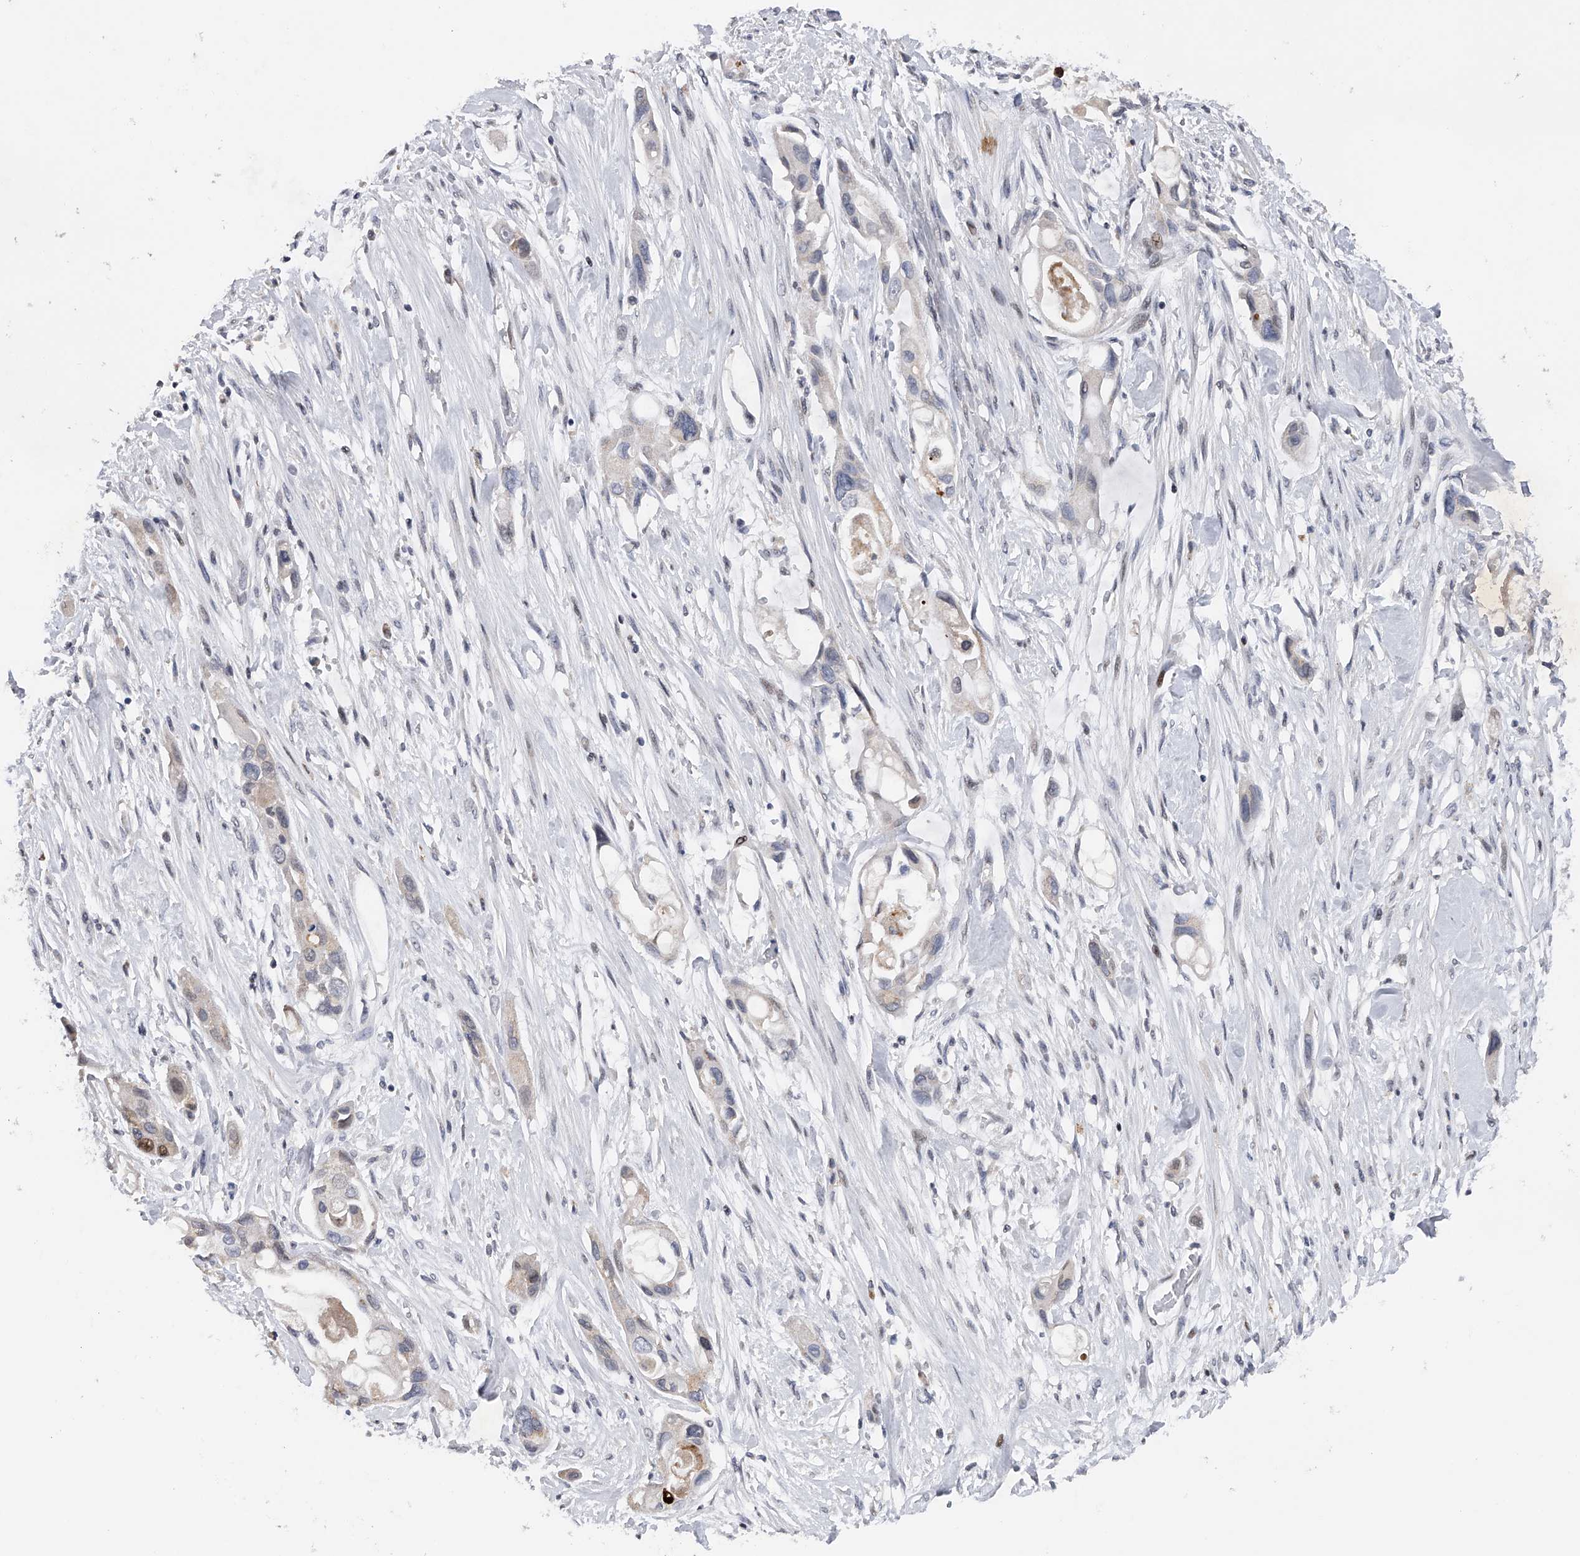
{"staining": {"intensity": "negative", "quantity": "none", "location": "none"}, "tissue": "pancreatic cancer", "cell_type": "Tumor cells", "image_type": "cancer", "snomed": [{"axis": "morphology", "description": "Adenocarcinoma, NOS"}, {"axis": "topography", "description": "Pancreas"}], "caption": "IHC of pancreatic cancer displays no staining in tumor cells. Nuclei are stained in blue.", "gene": "RWDD2A", "patient": {"sex": "female", "age": 60}}